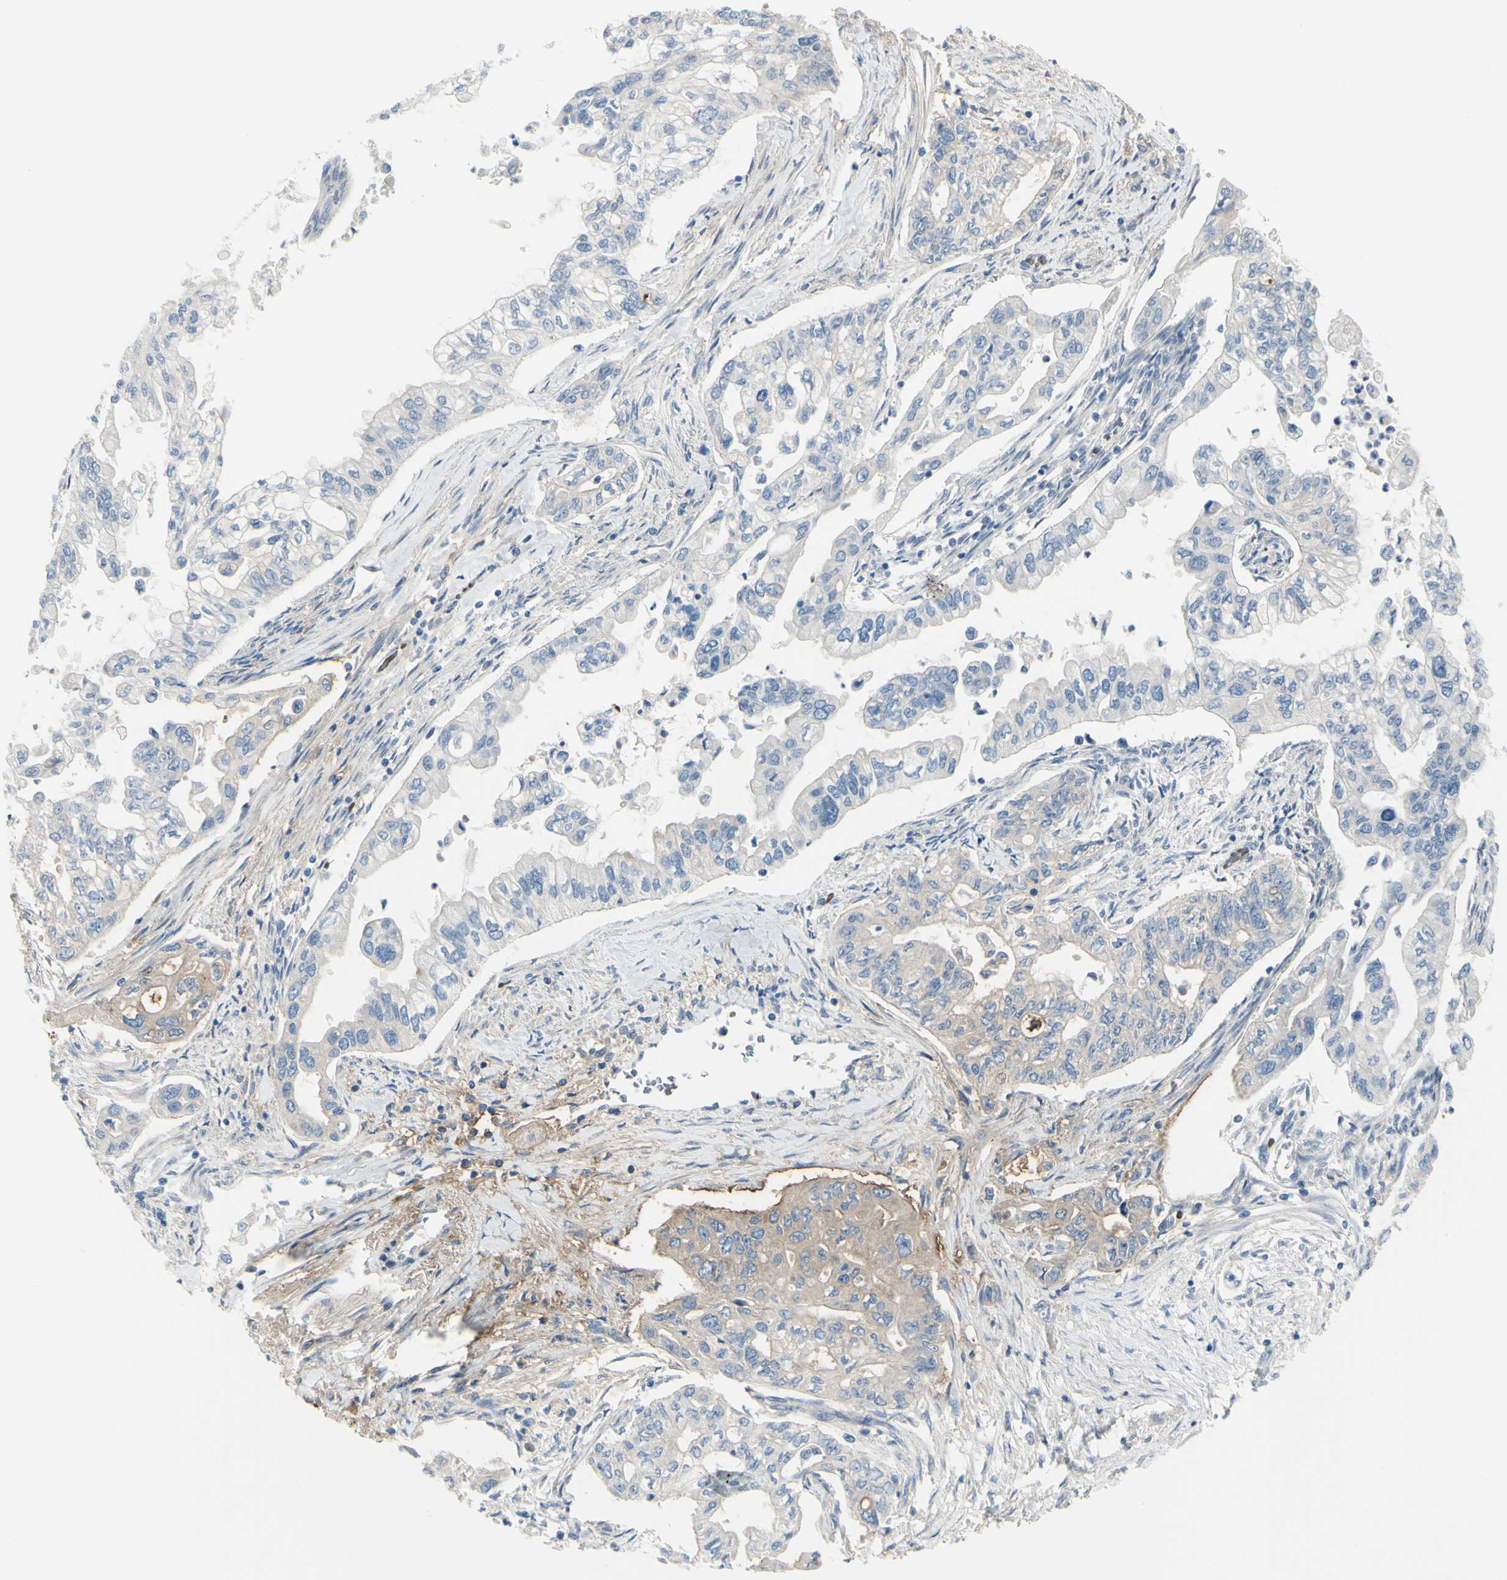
{"staining": {"intensity": "negative", "quantity": "none", "location": "none"}, "tissue": "pancreatic cancer", "cell_type": "Tumor cells", "image_type": "cancer", "snomed": [{"axis": "morphology", "description": "Normal tissue, NOS"}, {"axis": "topography", "description": "Pancreas"}], "caption": "Image shows no protein positivity in tumor cells of pancreatic cancer tissue. (Brightfield microscopy of DAB (3,3'-diaminobenzidine) IHC at high magnification).", "gene": "NCBP2L", "patient": {"sex": "male", "age": 42}}